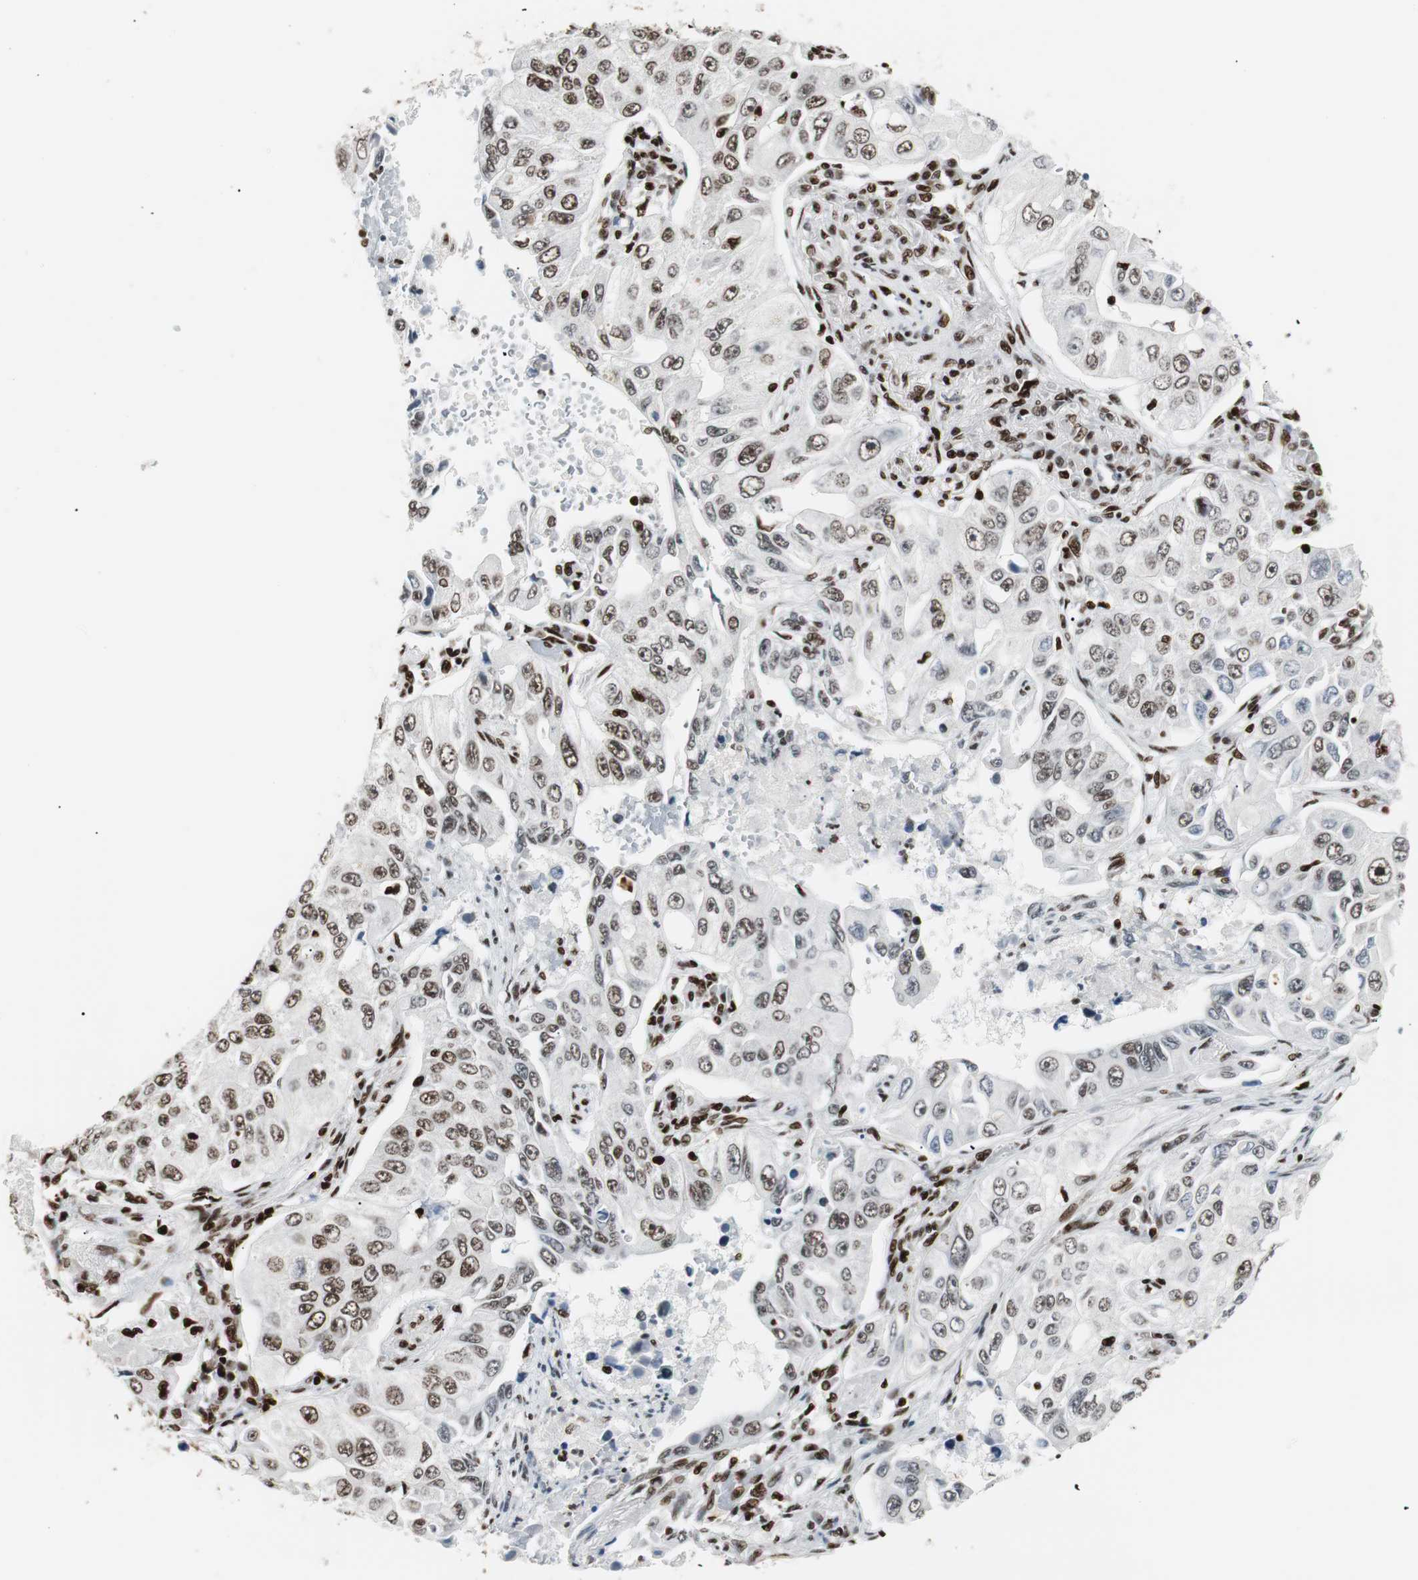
{"staining": {"intensity": "moderate", "quantity": "25%-75%", "location": "nuclear"}, "tissue": "lung cancer", "cell_type": "Tumor cells", "image_type": "cancer", "snomed": [{"axis": "morphology", "description": "Adenocarcinoma, NOS"}, {"axis": "topography", "description": "Lung"}], "caption": "Adenocarcinoma (lung) stained for a protein reveals moderate nuclear positivity in tumor cells.", "gene": "MTA2", "patient": {"sex": "male", "age": 84}}